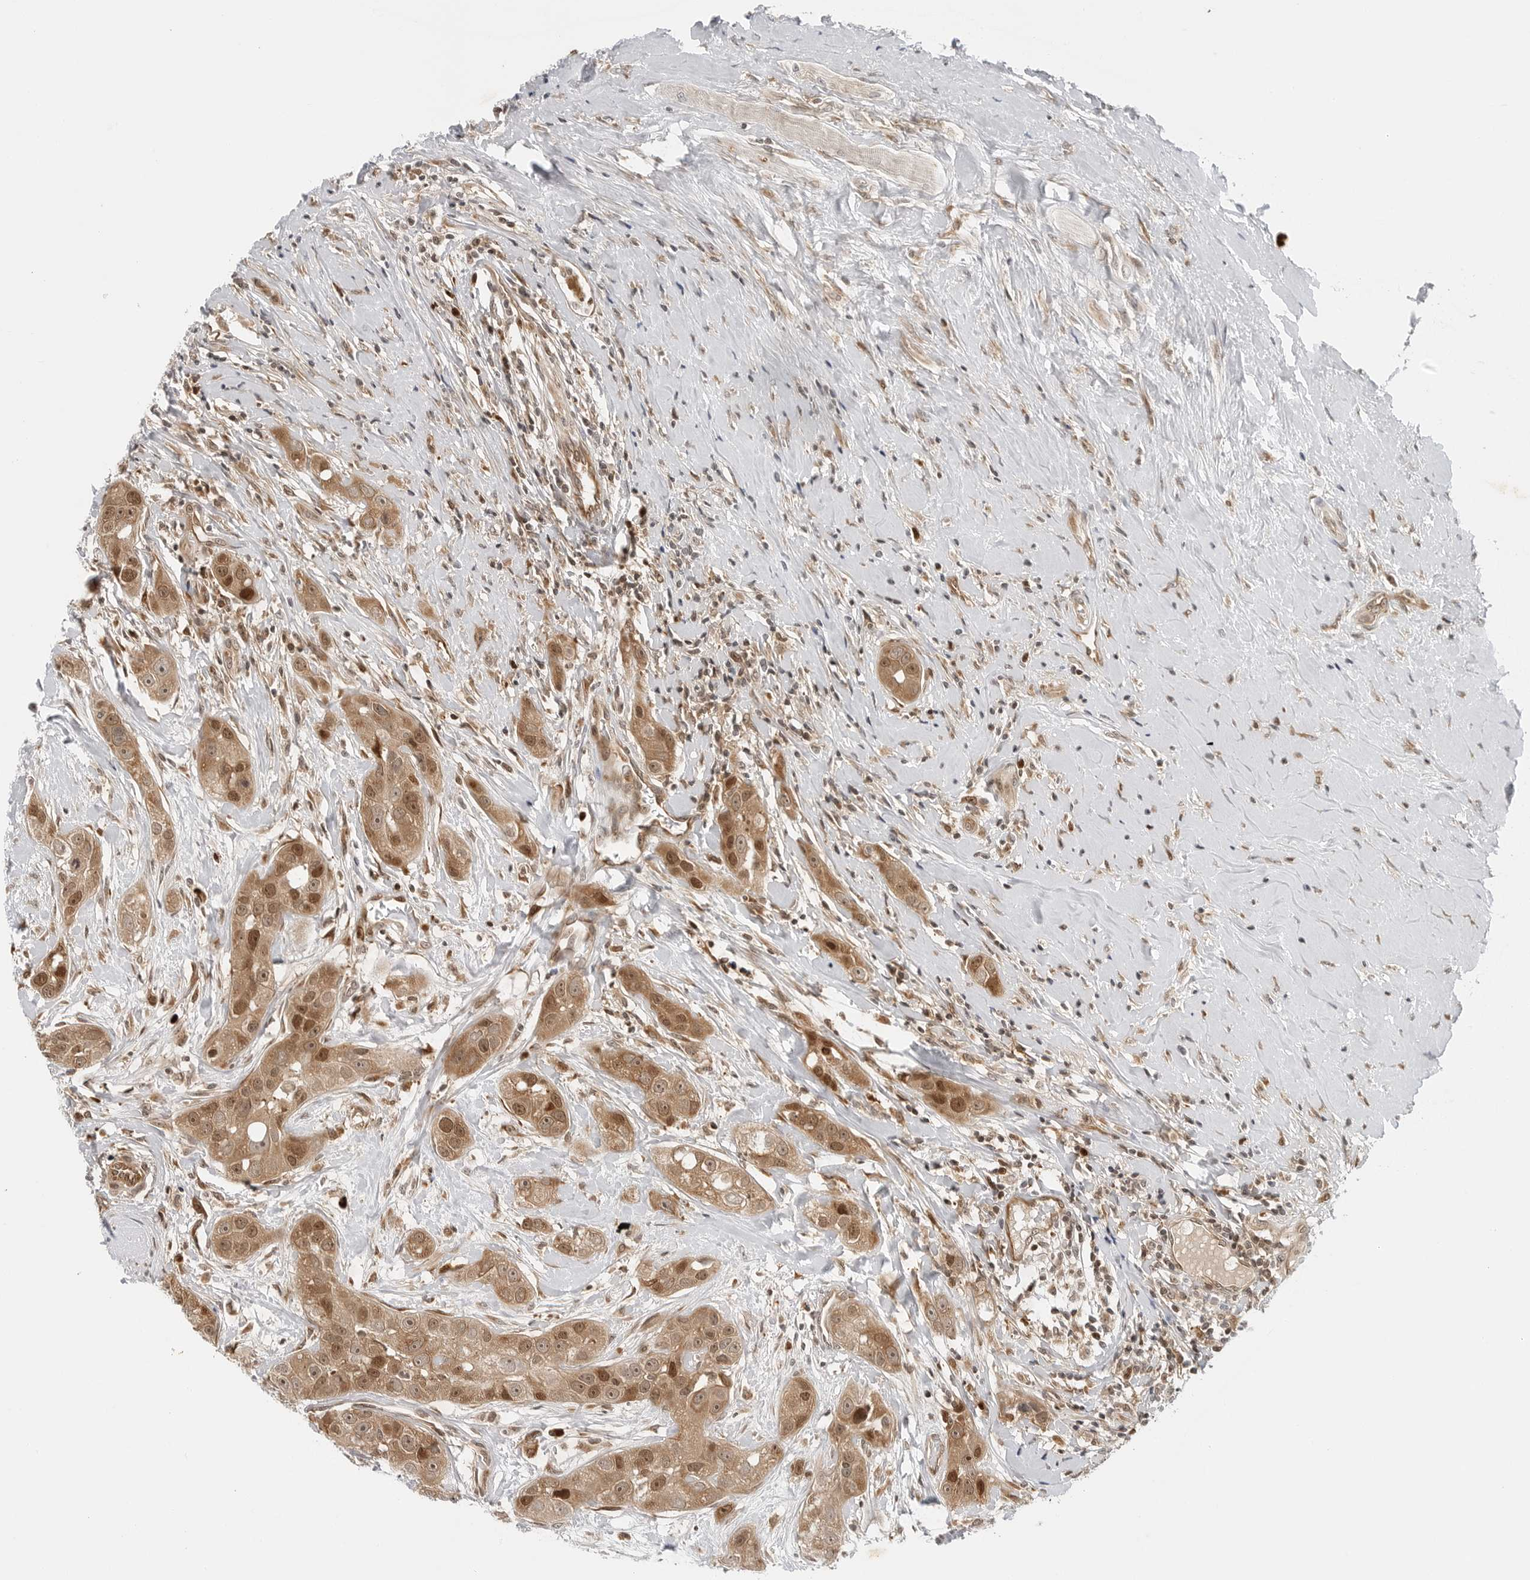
{"staining": {"intensity": "strong", "quantity": ">75%", "location": "cytoplasmic/membranous,nuclear"}, "tissue": "head and neck cancer", "cell_type": "Tumor cells", "image_type": "cancer", "snomed": [{"axis": "morphology", "description": "Normal tissue, NOS"}, {"axis": "morphology", "description": "Squamous cell carcinoma, NOS"}, {"axis": "topography", "description": "Skeletal muscle"}, {"axis": "topography", "description": "Head-Neck"}], "caption": "The histopathology image reveals staining of head and neck cancer (squamous cell carcinoma), revealing strong cytoplasmic/membranous and nuclear protein expression (brown color) within tumor cells. (DAB (3,3'-diaminobenzidine) = brown stain, brightfield microscopy at high magnification).", "gene": "TIPRL", "patient": {"sex": "male", "age": 51}}